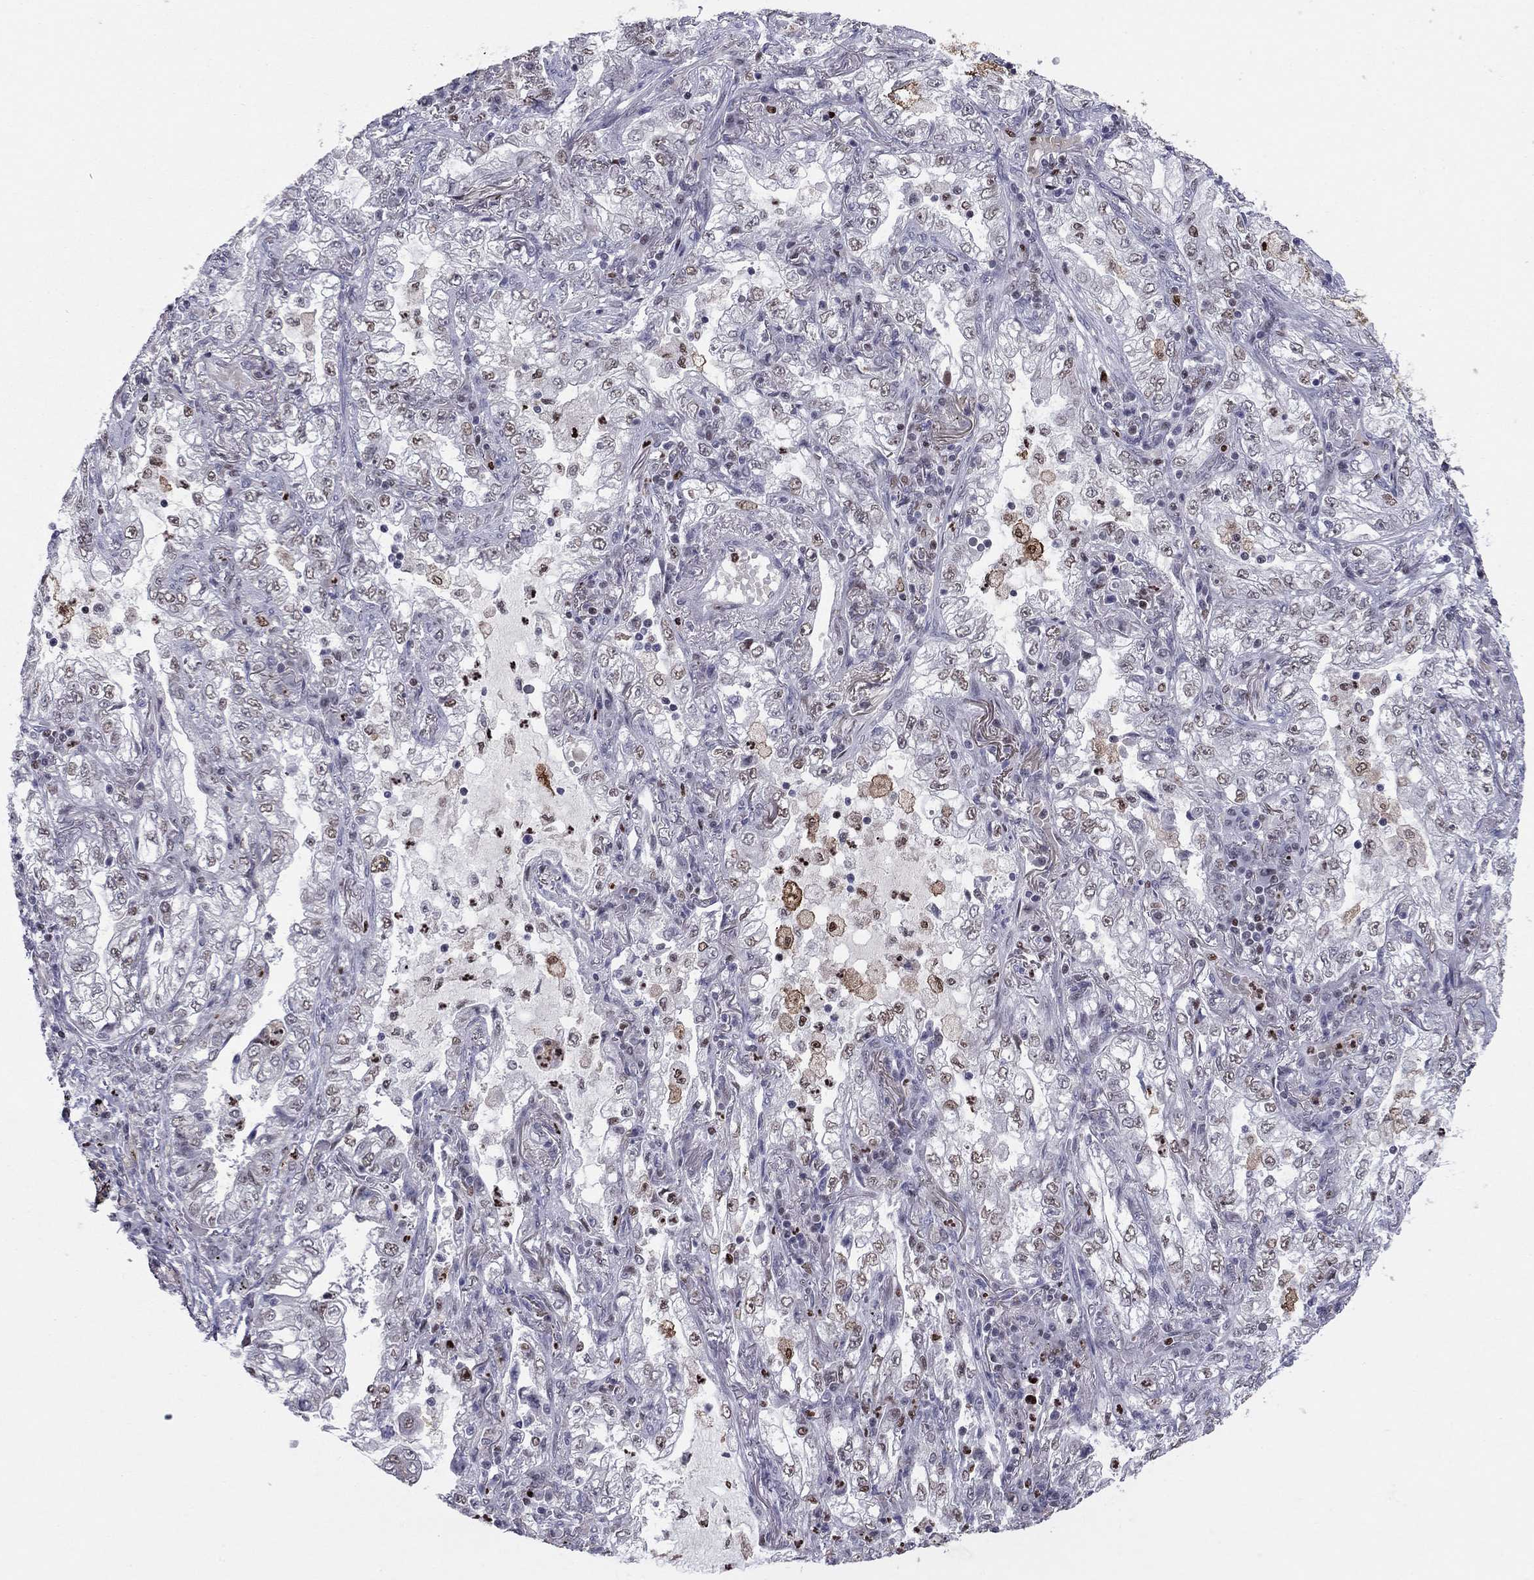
{"staining": {"intensity": "negative", "quantity": "none", "location": "none"}, "tissue": "lung cancer", "cell_type": "Tumor cells", "image_type": "cancer", "snomed": [{"axis": "morphology", "description": "Adenocarcinoma, NOS"}, {"axis": "topography", "description": "Lung"}], "caption": "This is an IHC micrograph of human lung adenocarcinoma. There is no expression in tumor cells.", "gene": "PCGF3", "patient": {"sex": "female", "age": 73}}